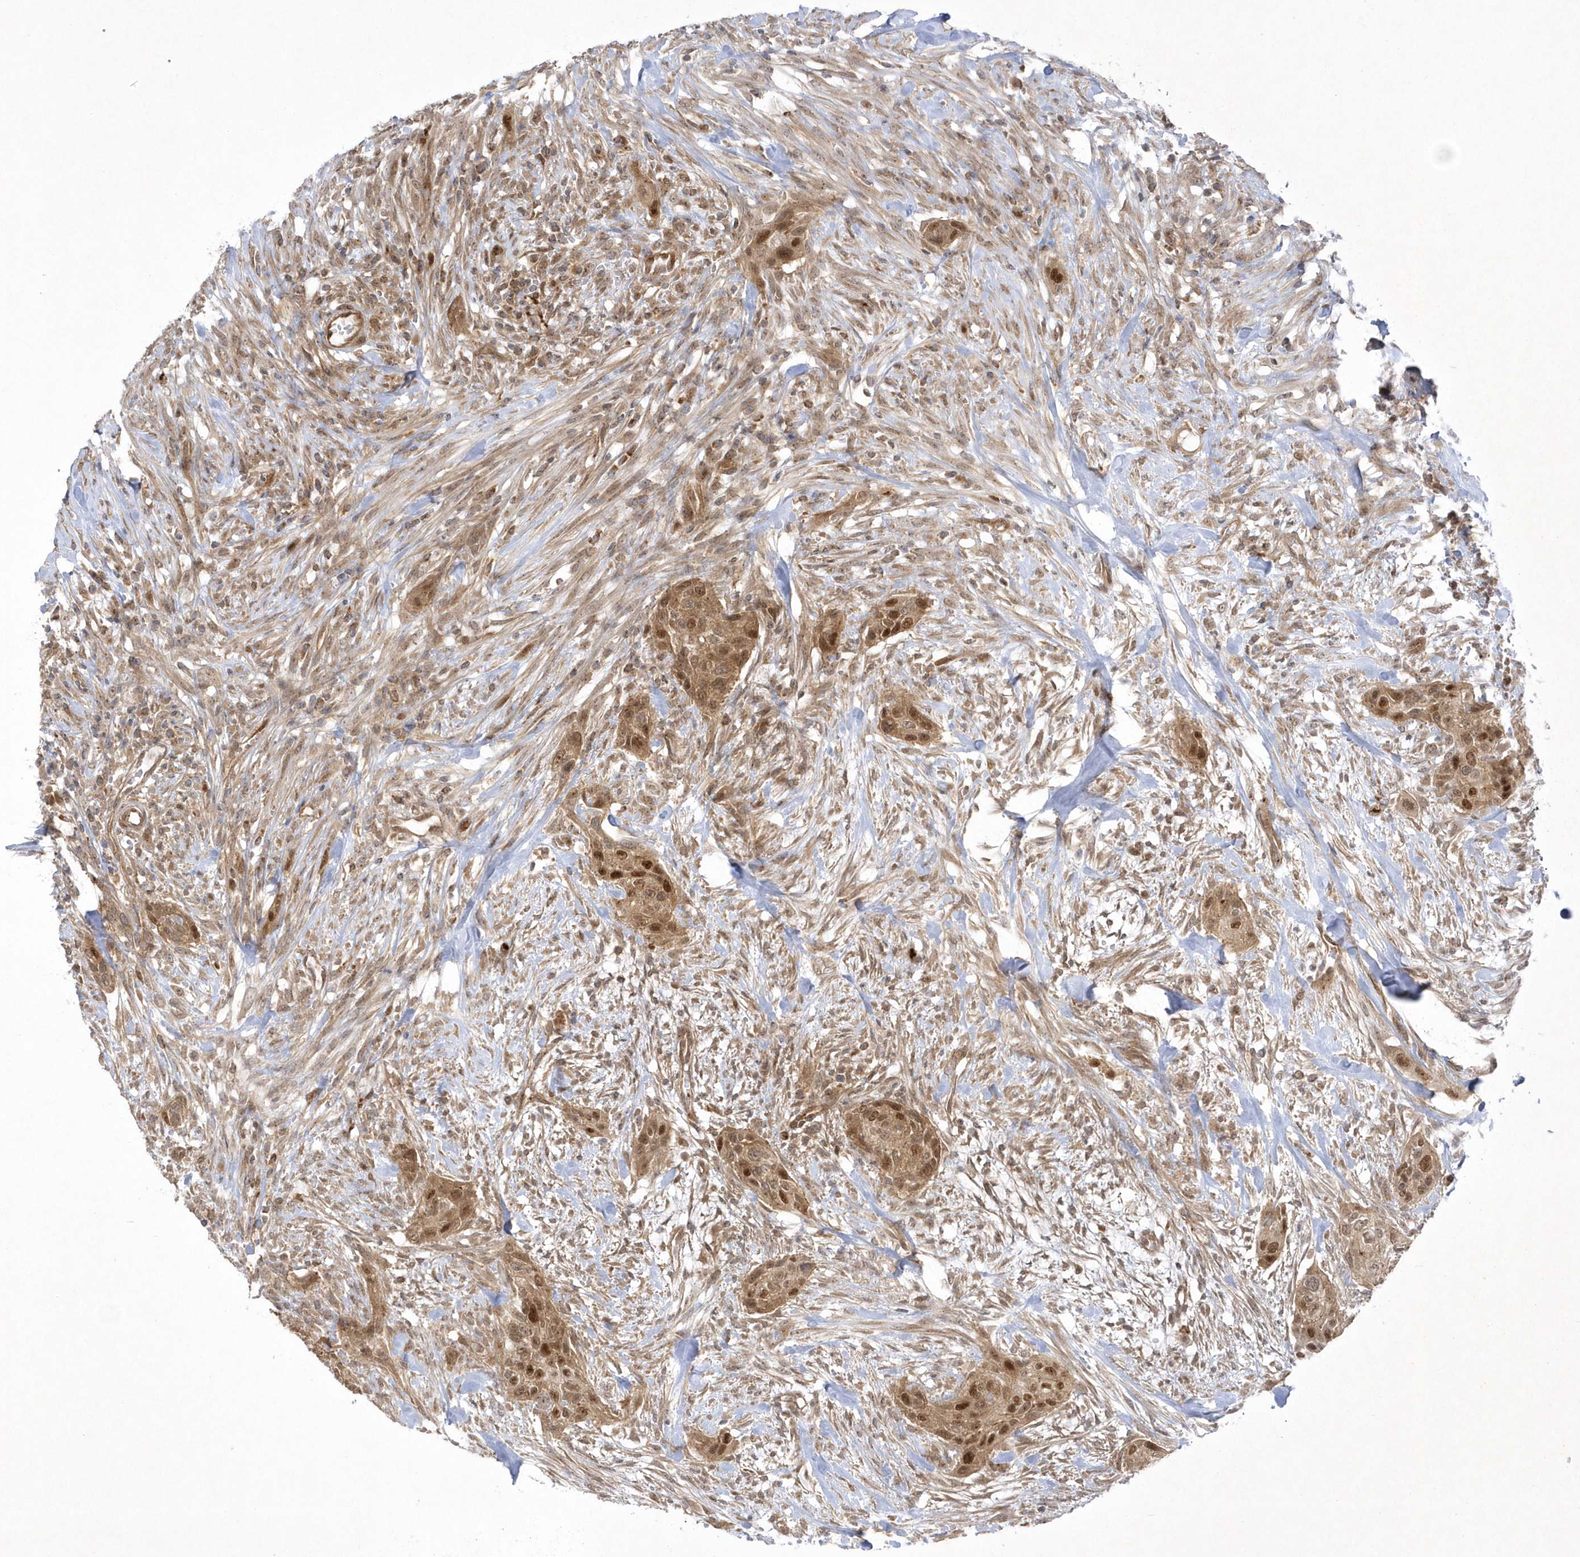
{"staining": {"intensity": "moderate", "quantity": ">75%", "location": "cytoplasmic/membranous,nuclear"}, "tissue": "urothelial cancer", "cell_type": "Tumor cells", "image_type": "cancer", "snomed": [{"axis": "morphology", "description": "Urothelial carcinoma, High grade"}, {"axis": "topography", "description": "Urinary bladder"}], "caption": "Approximately >75% of tumor cells in urothelial cancer display moderate cytoplasmic/membranous and nuclear protein expression as visualized by brown immunohistochemical staining.", "gene": "NAF1", "patient": {"sex": "male", "age": 35}}